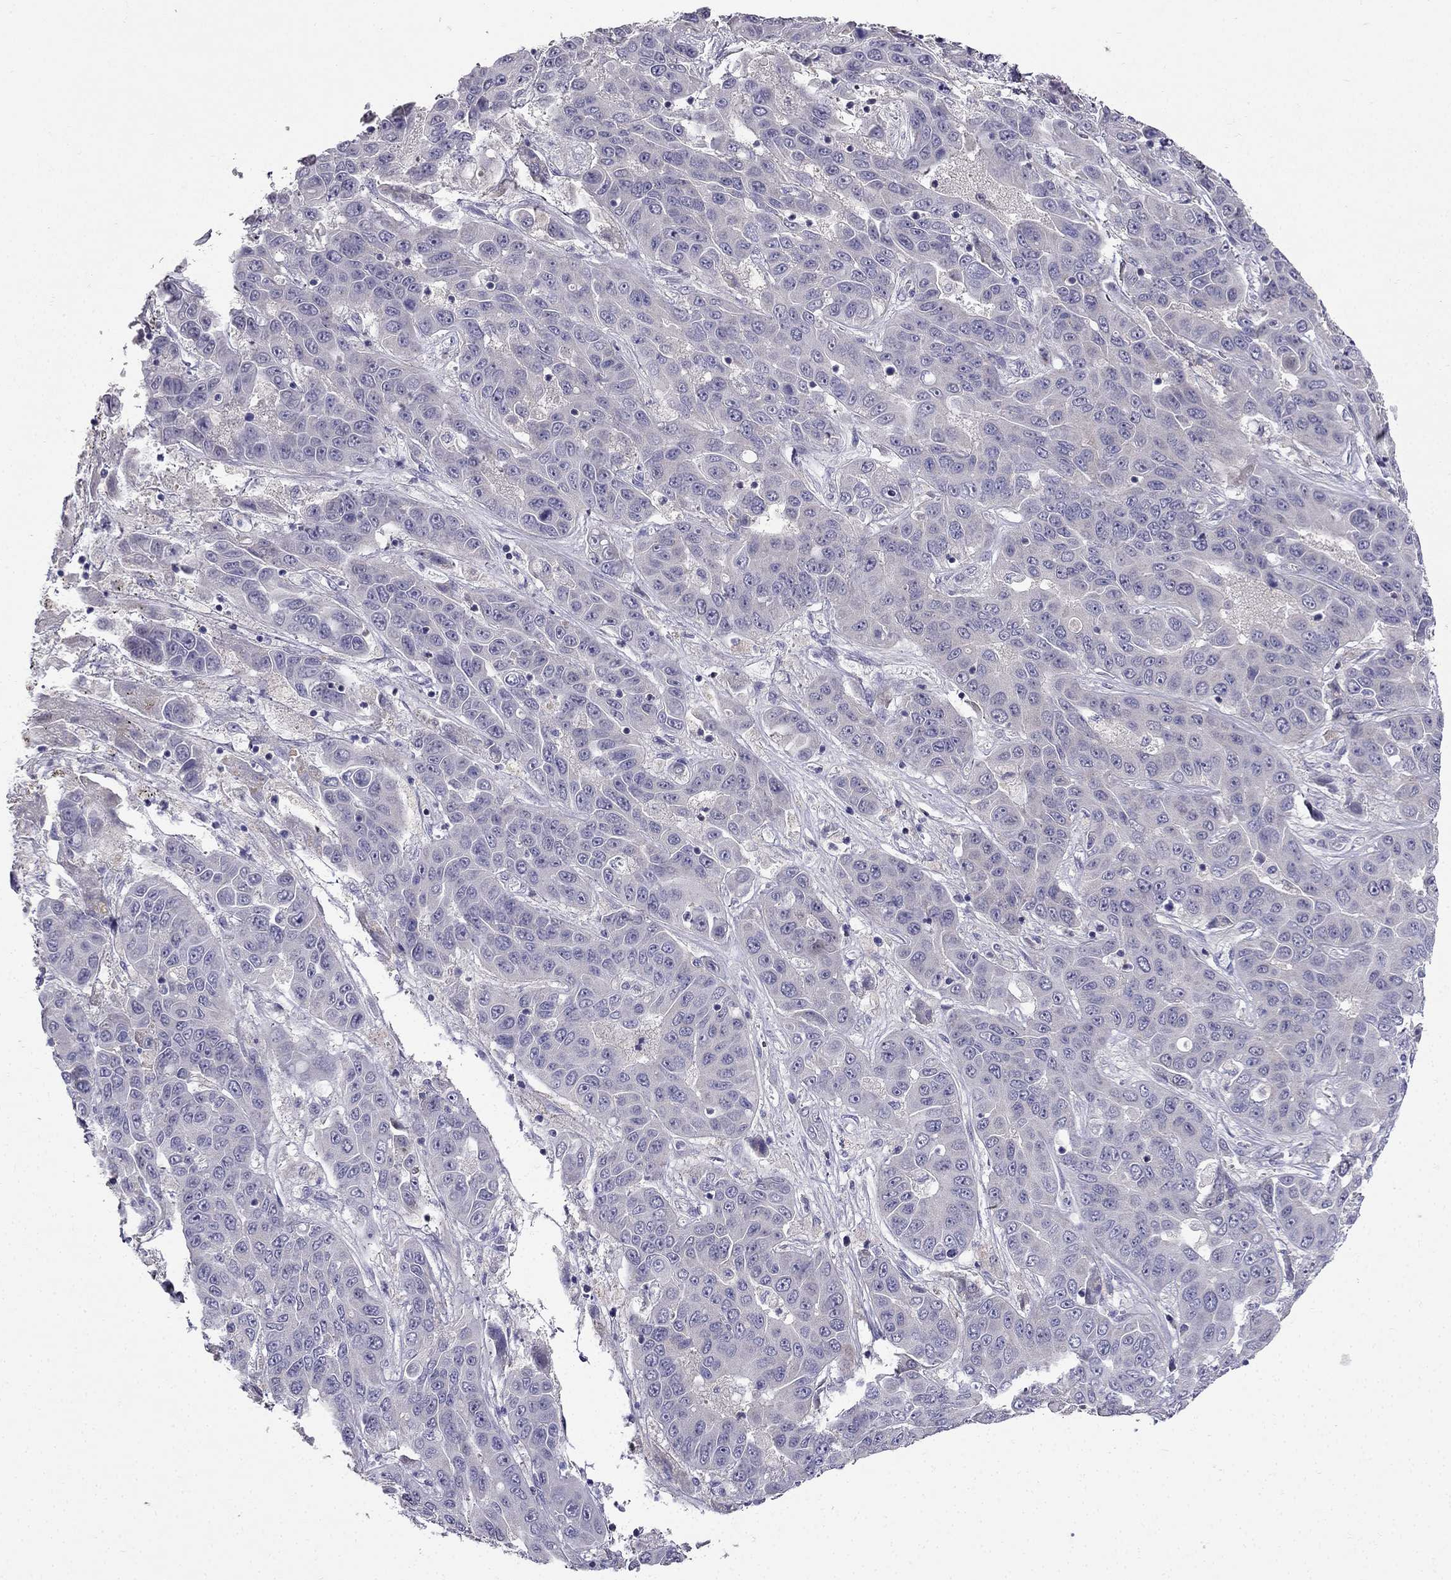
{"staining": {"intensity": "negative", "quantity": "none", "location": "none"}, "tissue": "liver cancer", "cell_type": "Tumor cells", "image_type": "cancer", "snomed": [{"axis": "morphology", "description": "Cholangiocarcinoma"}, {"axis": "topography", "description": "Liver"}], "caption": "A histopathology image of cholangiocarcinoma (liver) stained for a protein displays no brown staining in tumor cells. (Immunohistochemistry, brightfield microscopy, high magnification).", "gene": "AS3MT", "patient": {"sex": "female", "age": 52}}